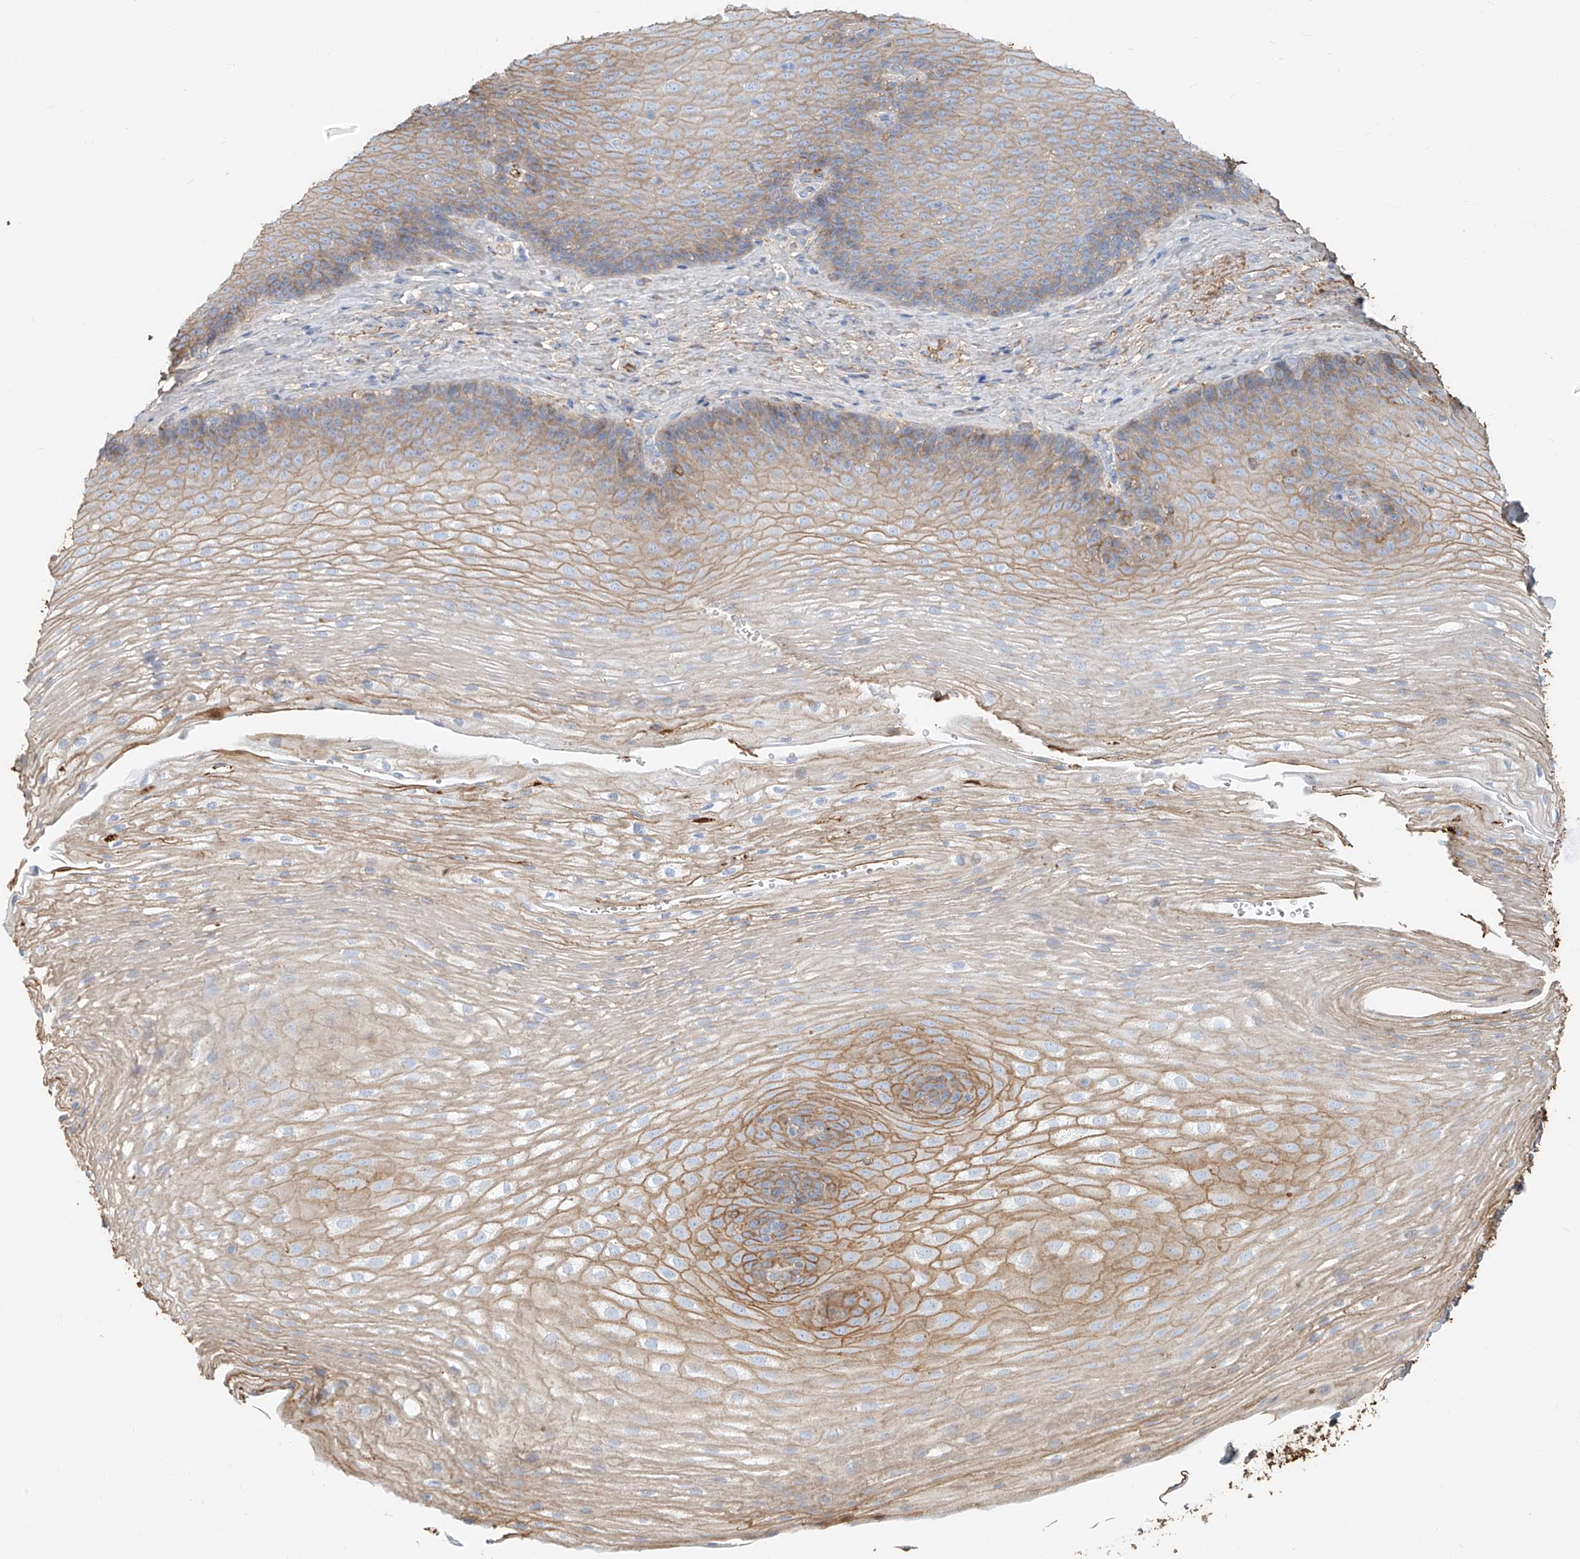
{"staining": {"intensity": "moderate", "quantity": "<25%", "location": "cytoplasmic/membranous"}, "tissue": "esophagus", "cell_type": "Squamous epithelial cells", "image_type": "normal", "snomed": [{"axis": "morphology", "description": "Normal tissue, NOS"}, {"axis": "topography", "description": "Esophagus"}], "caption": "Immunohistochemistry (IHC) image of normal human esophagus stained for a protein (brown), which shows low levels of moderate cytoplasmic/membranous expression in approximately <25% of squamous epithelial cells.", "gene": "ZFP30", "patient": {"sex": "female", "age": 66}}